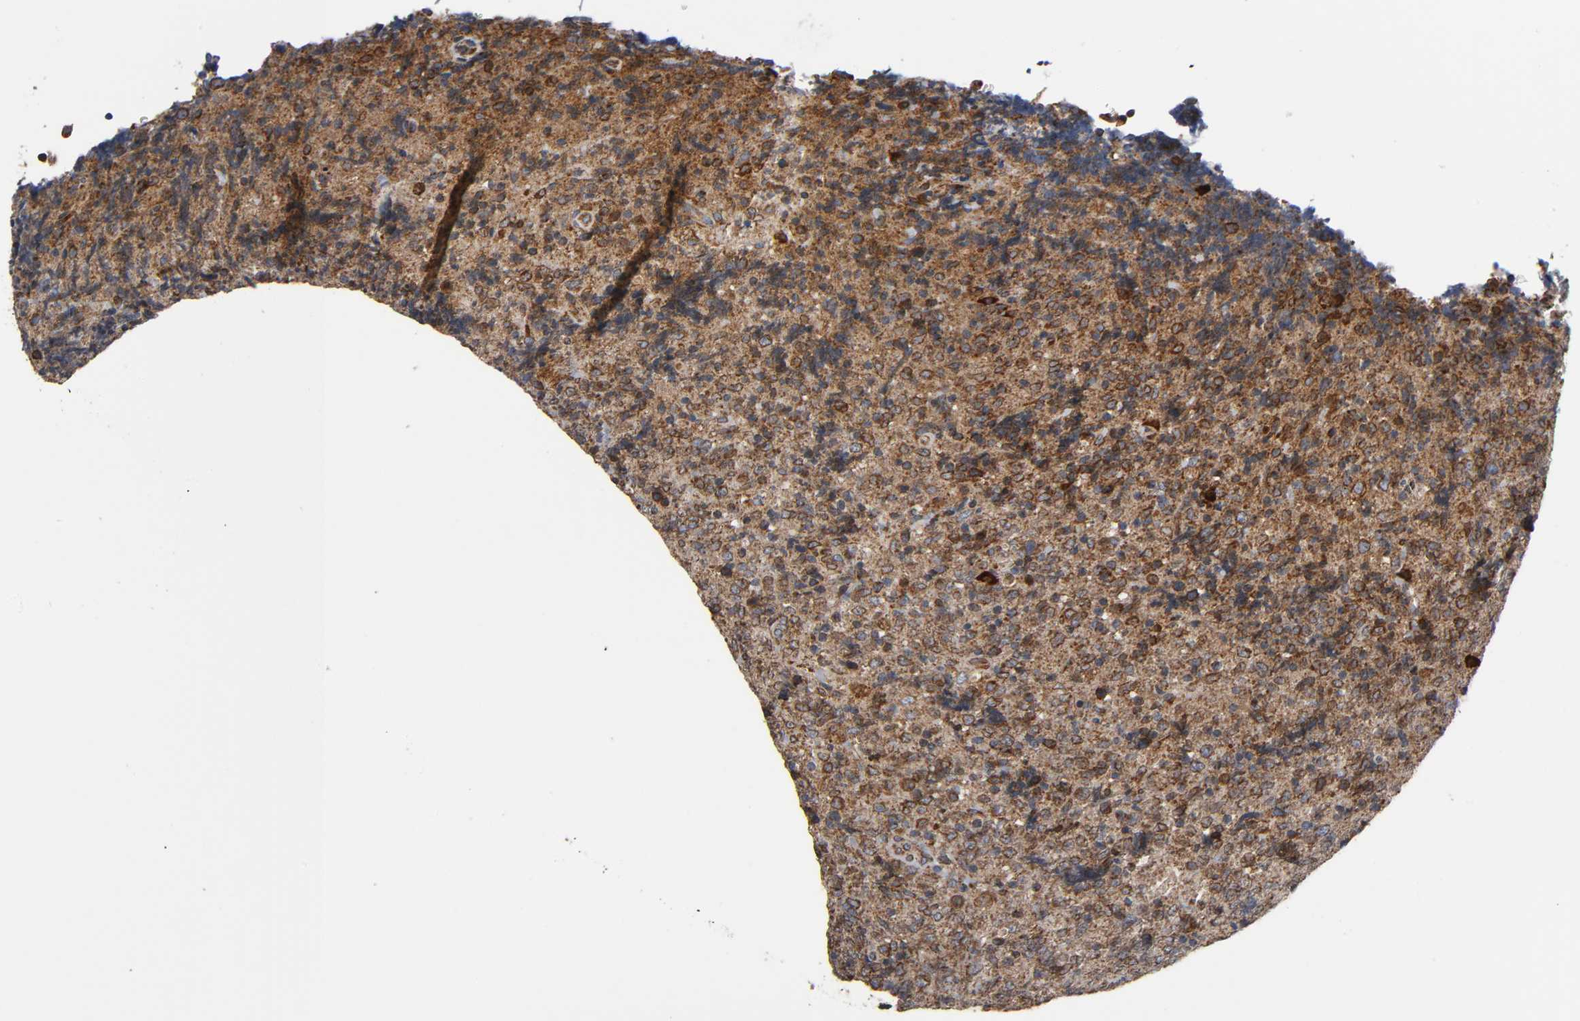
{"staining": {"intensity": "moderate", "quantity": ">75%", "location": "cytoplasmic/membranous"}, "tissue": "lymphoma", "cell_type": "Tumor cells", "image_type": "cancer", "snomed": [{"axis": "morphology", "description": "Malignant lymphoma, non-Hodgkin's type, High grade"}, {"axis": "topography", "description": "Tonsil"}], "caption": "A histopathology image showing moderate cytoplasmic/membranous positivity in about >75% of tumor cells in high-grade malignant lymphoma, non-Hodgkin's type, as visualized by brown immunohistochemical staining.", "gene": "MAP3K1", "patient": {"sex": "female", "age": 36}}